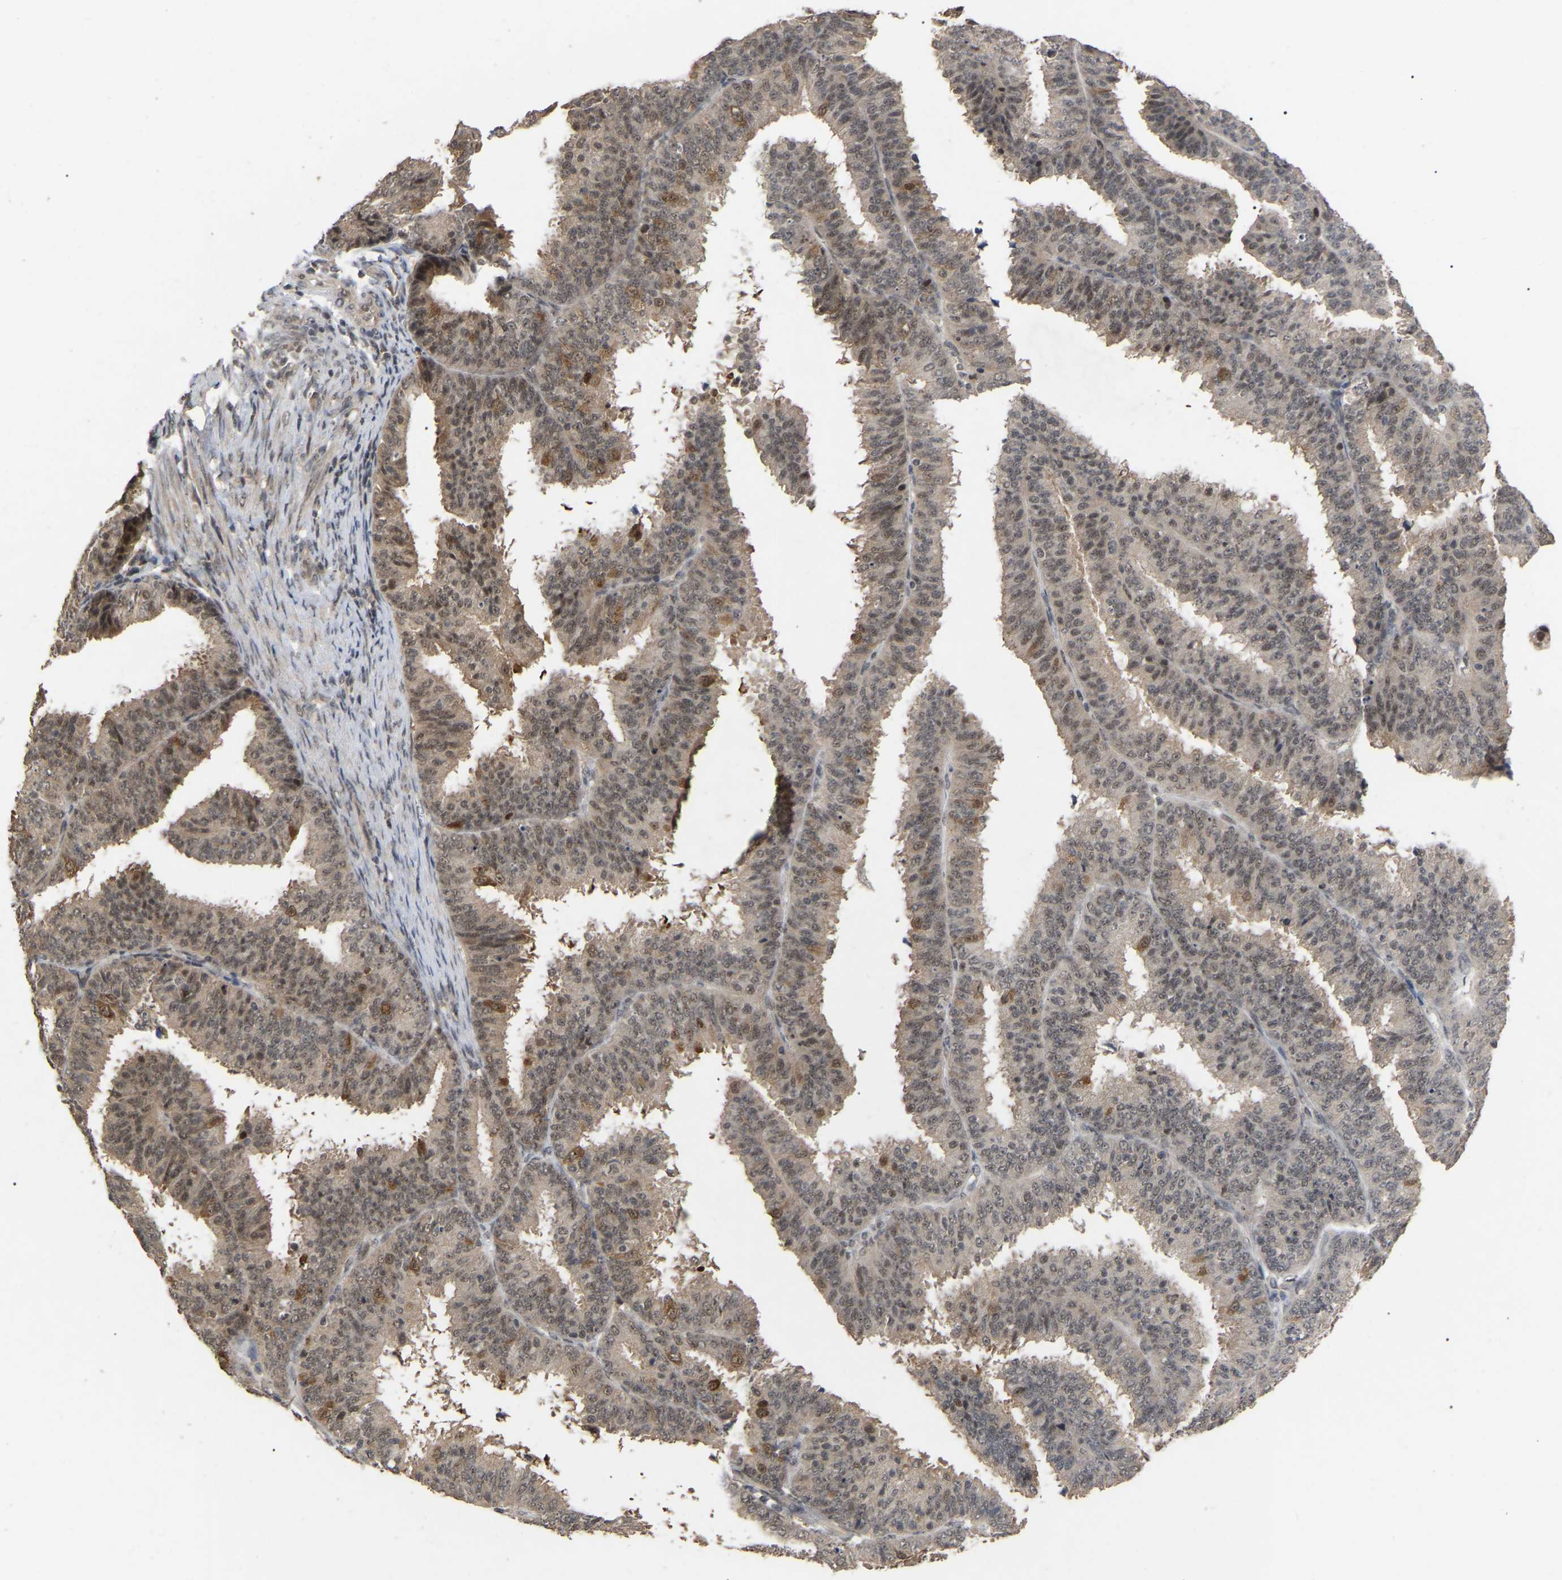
{"staining": {"intensity": "weak", "quantity": ">75%", "location": "cytoplasmic/membranous,nuclear"}, "tissue": "endometrial cancer", "cell_type": "Tumor cells", "image_type": "cancer", "snomed": [{"axis": "morphology", "description": "Adenocarcinoma, NOS"}, {"axis": "topography", "description": "Endometrium"}], "caption": "IHC (DAB (3,3'-diaminobenzidine)) staining of adenocarcinoma (endometrial) exhibits weak cytoplasmic/membranous and nuclear protein positivity in about >75% of tumor cells.", "gene": "JAZF1", "patient": {"sex": "female", "age": 70}}